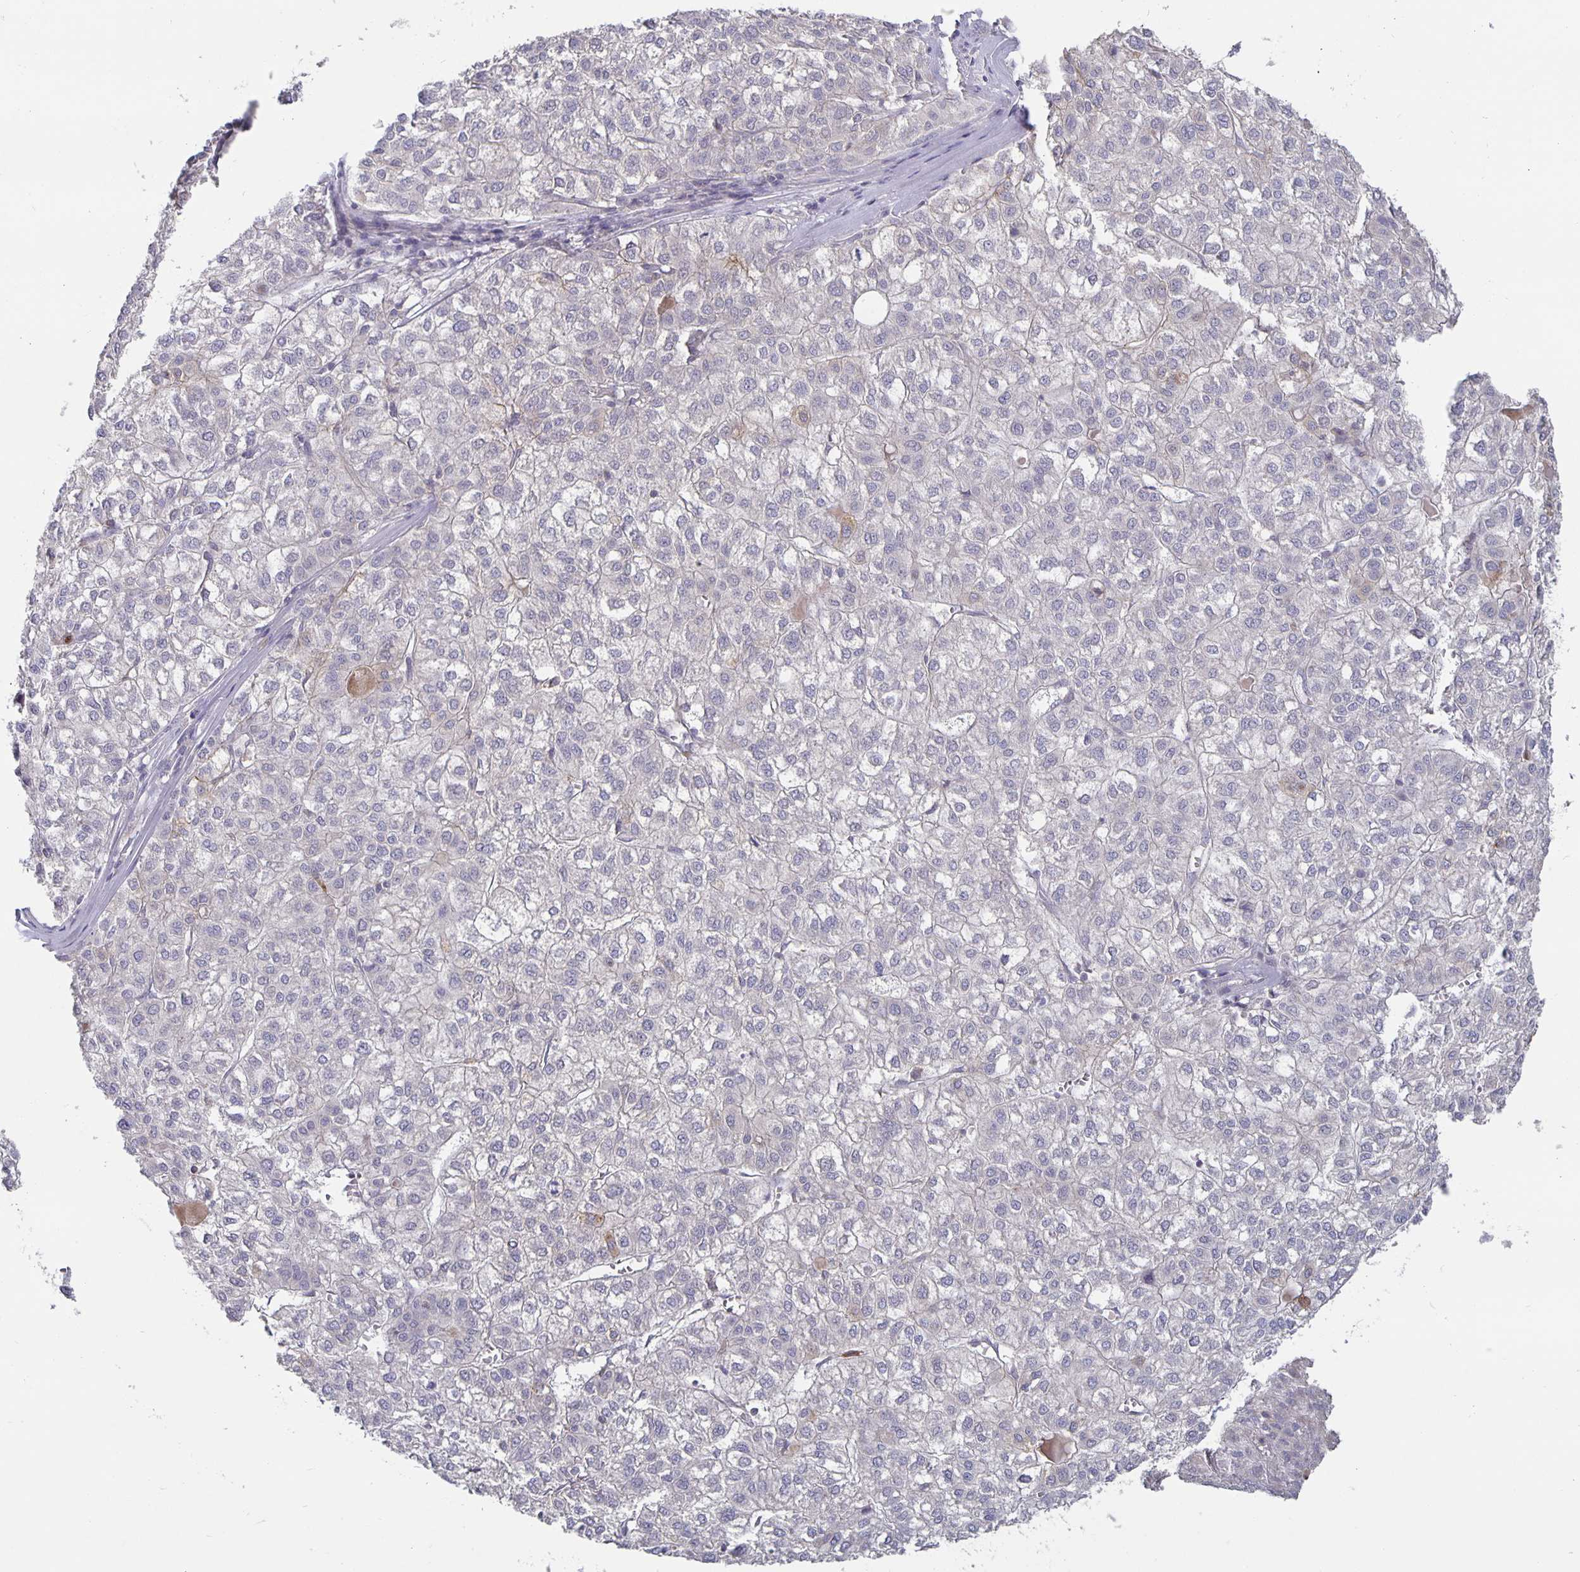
{"staining": {"intensity": "negative", "quantity": "none", "location": "none"}, "tissue": "liver cancer", "cell_type": "Tumor cells", "image_type": "cancer", "snomed": [{"axis": "morphology", "description": "Carcinoma, Hepatocellular, NOS"}, {"axis": "topography", "description": "Liver"}], "caption": "Photomicrograph shows no significant protein positivity in tumor cells of liver hepatocellular carcinoma. Nuclei are stained in blue.", "gene": "GDF15", "patient": {"sex": "female", "age": 43}}